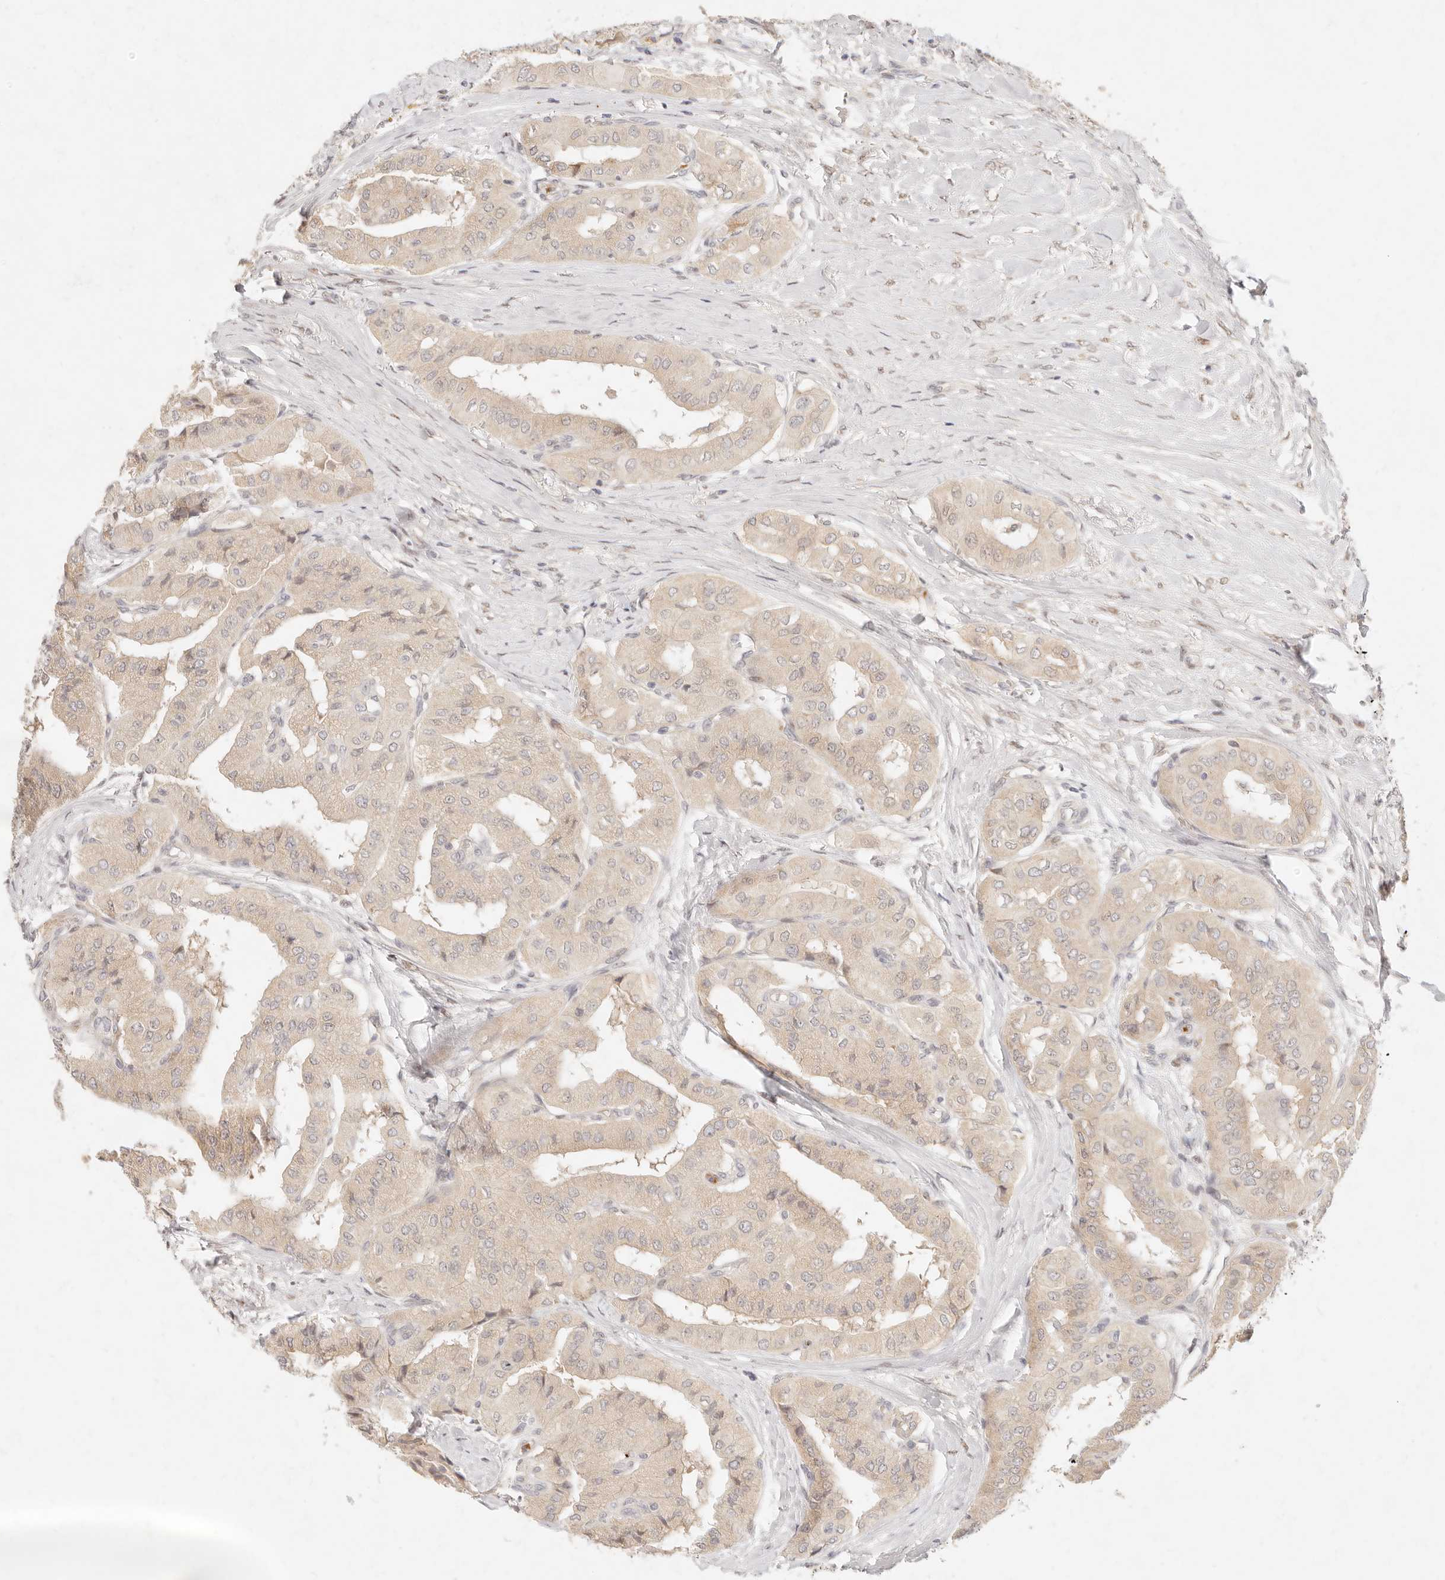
{"staining": {"intensity": "weak", "quantity": ">75%", "location": "cytoplasmic/membranous"}, "tissue": "thyroid cancer", "cell_type": "Tumor cells", "image_type": "cancer", "snomed": [{"axis": "morphology", "description": "Papillary adenocarcinoma, NOS"}, {"axis": "topography", "description": "Thyroid gland"}], "caption": "High-power microscopy captured an immunohistochemistry histopathology image of papillary adenocarcinoma (thyroid), revealing weak cytoplasmic/membranous expression in approximately >75% of tumor cells.", "gene": "ASCL3", "patient": {"sex": "female", "age": 59}}